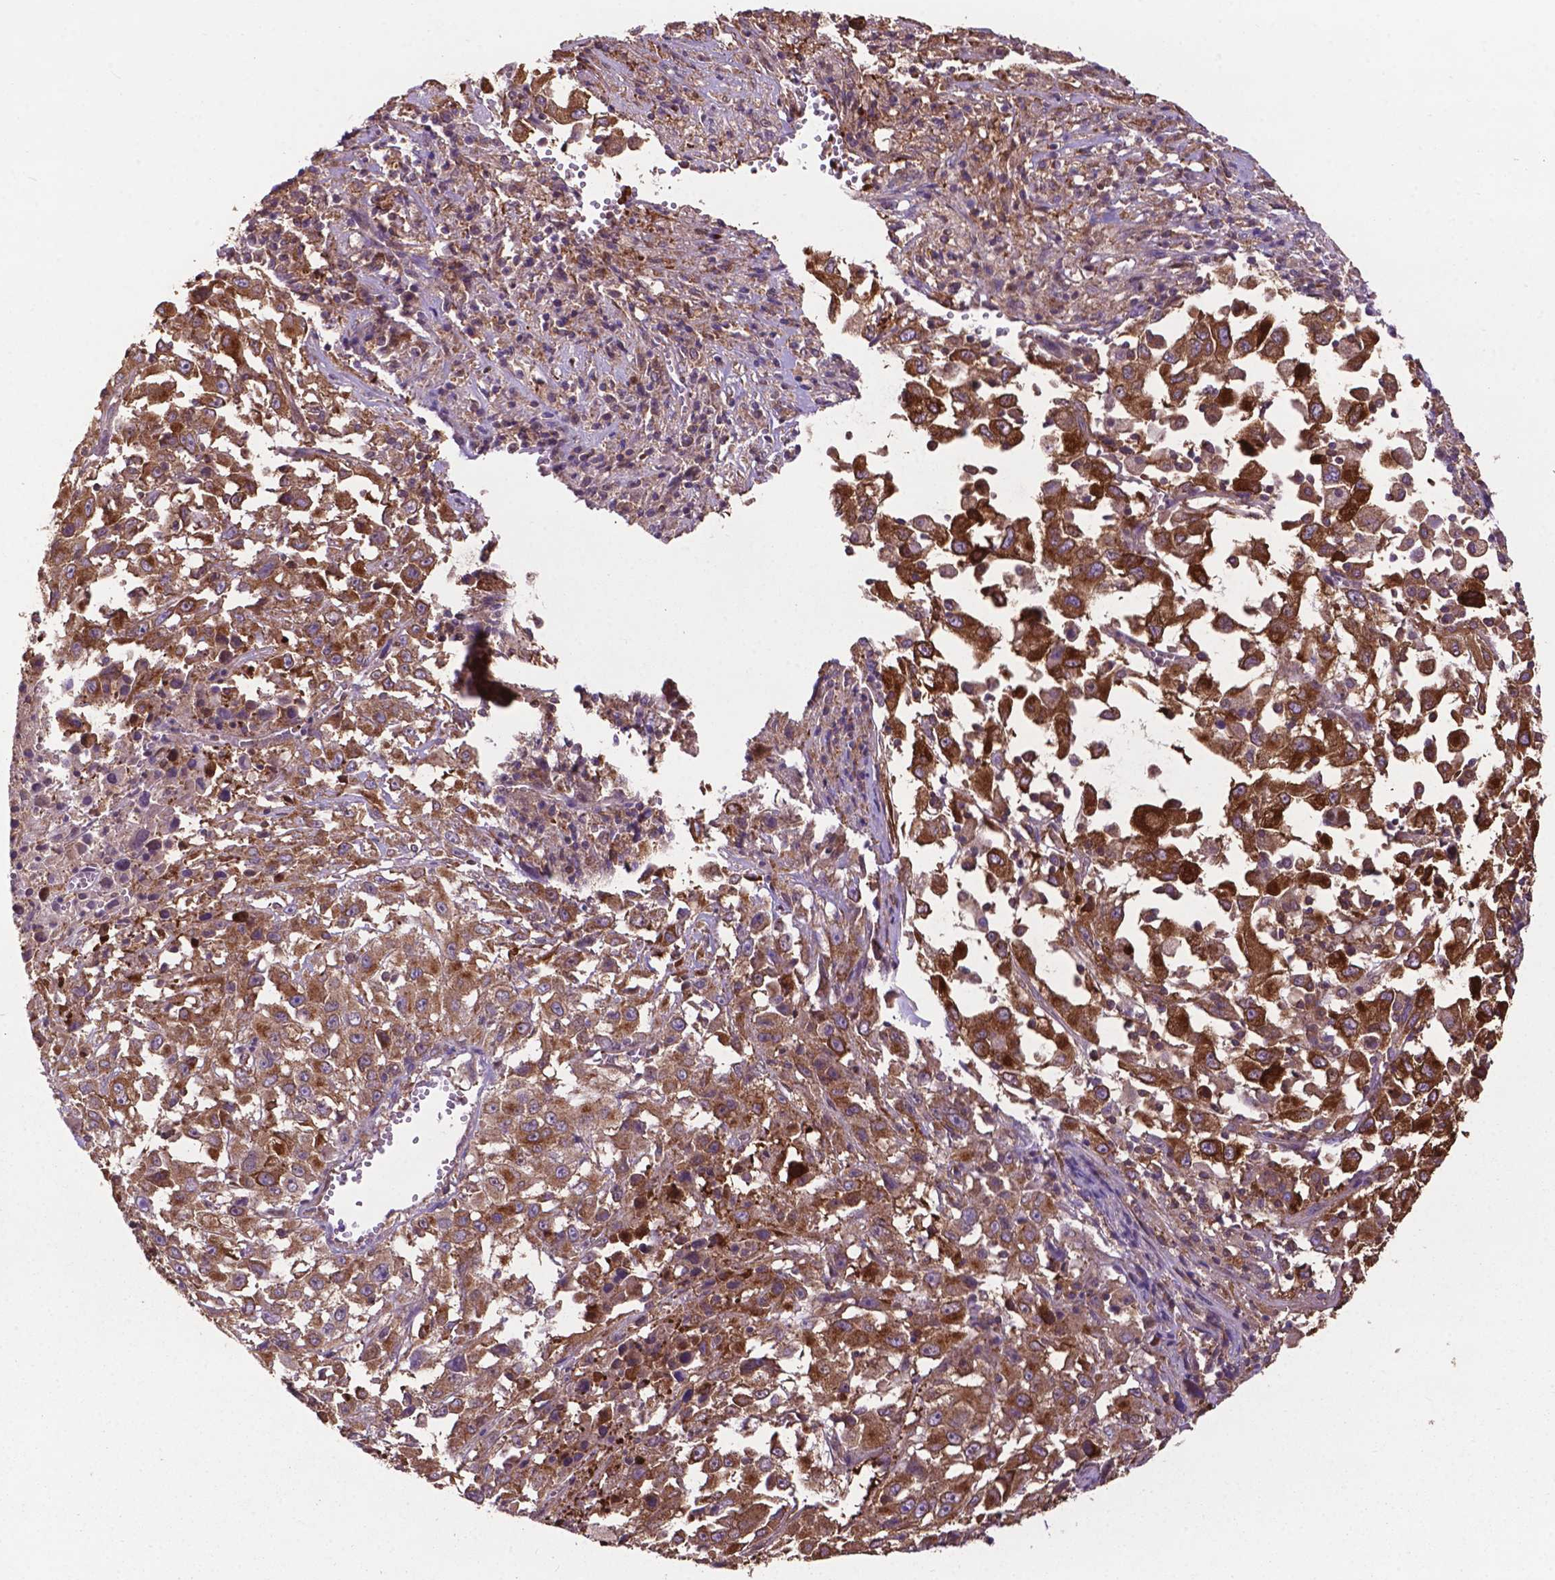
{"staining": {"intensity": "strong", "quantity": ">75%", "location": "cytoplasmic/membranous"}, "tissue": "melanoma", "cell_type": "Tumor cells", "image_type": "cancer", "snomed": [{"axis": "morphology", "description": "Malignant melanoma, Metastatic site"}, {"axis": "topography", "description": "Soft tissue"}], "caption": "Immunohistochemistry staining of malignant melanoma (metastatic site), which reveals high levels of strong cytoplasmic/membranous expression in approximately >75% of tumor cells indicating strong cytoplasmic/membranous protein staining. The staining was performed using DAB (3,3'-diaminobenzidine) (brown) for protein detection and nuclei were counterstained in hematoxylin (blue).", "gene": "SMAD3", "patient": {"sex": "male", "age": 50}}